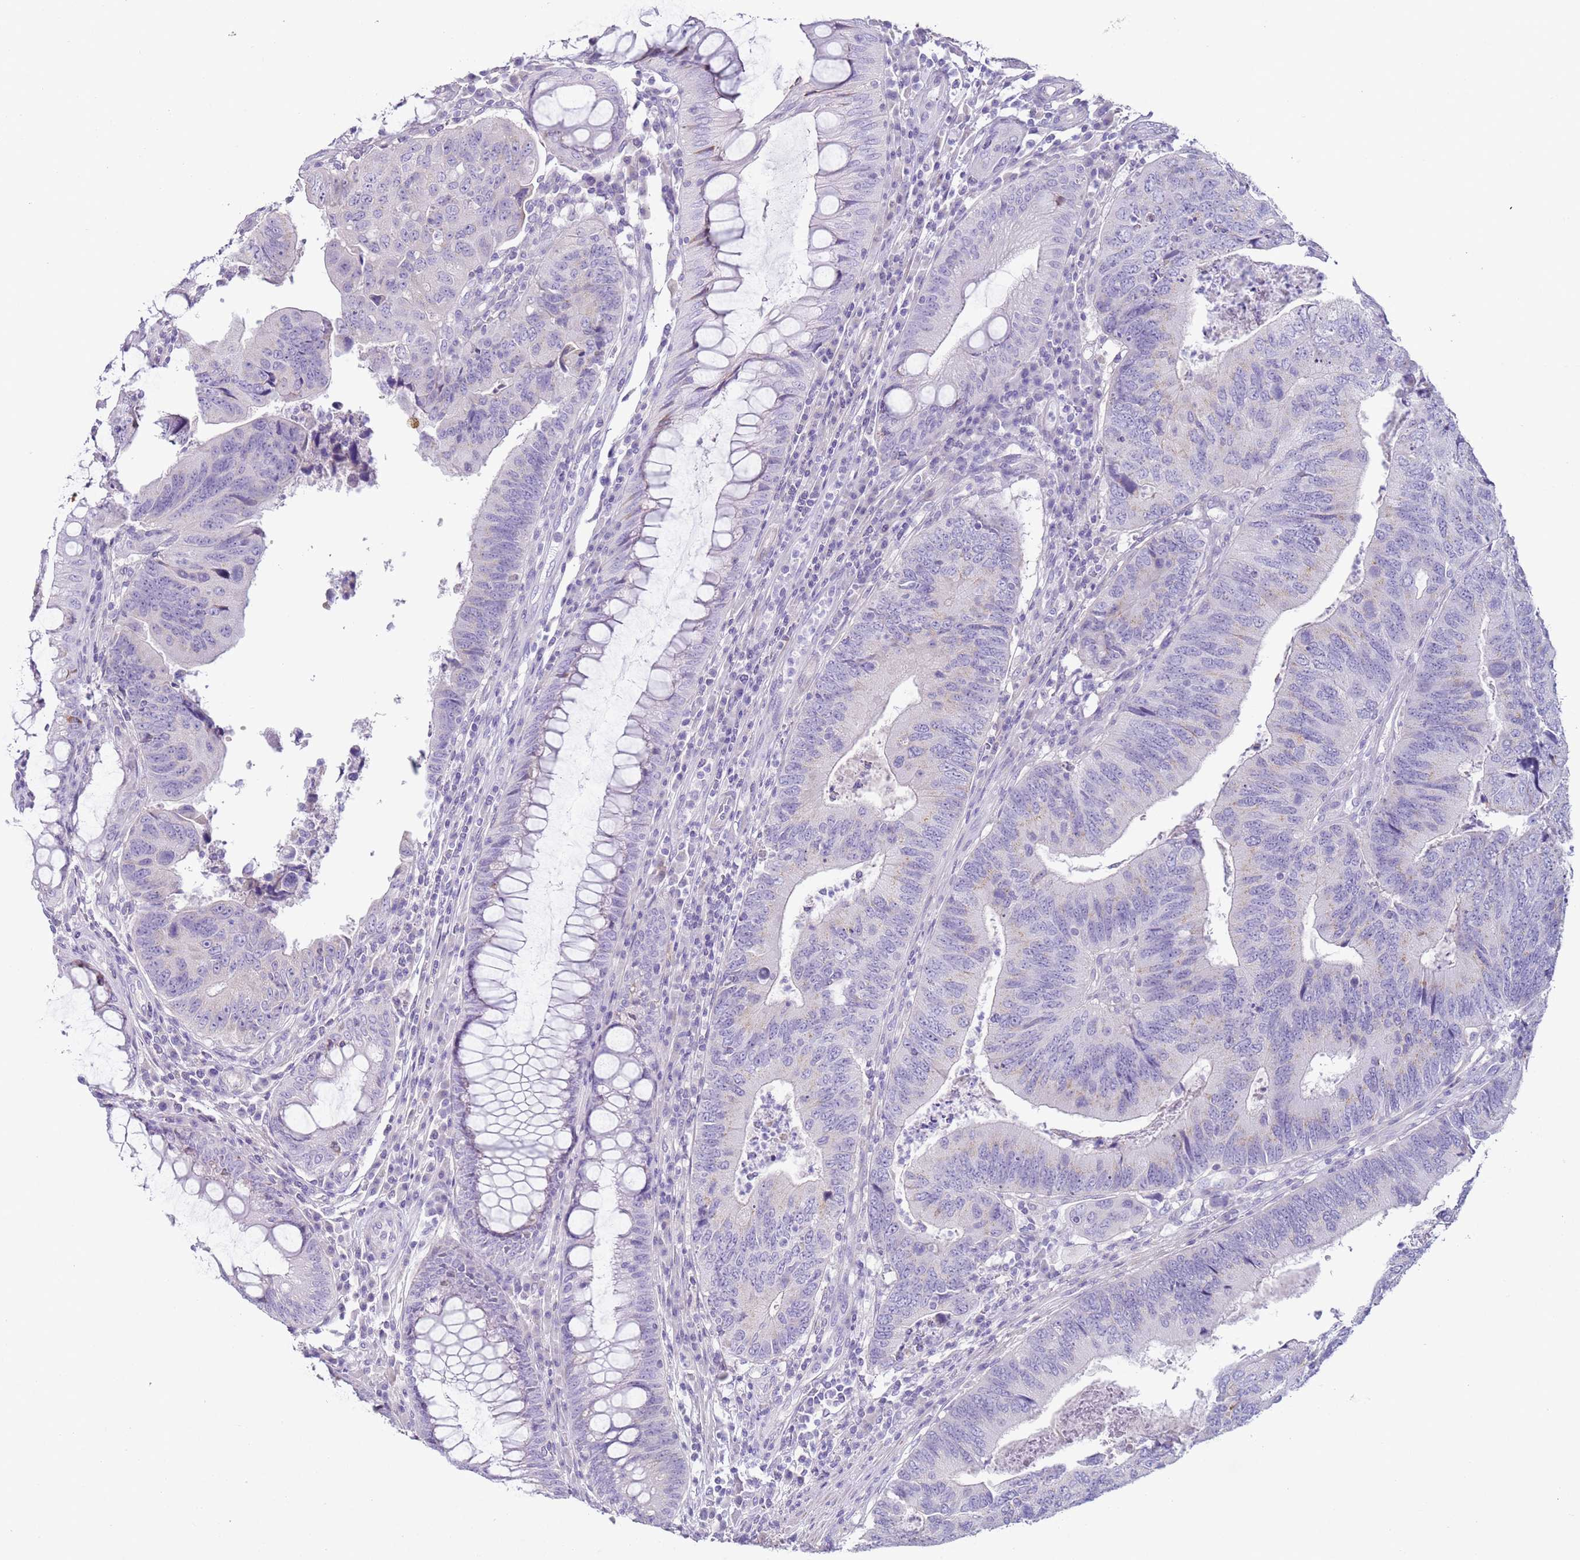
{"staining": {"intensity": "negative", "quantity": "none", "location": "none"}, "tissue": "colorectal cancer", "cell_type": "Tumor cells", "image_type": "cancer", "snomed": [{"axis": "morphology", "description": "Adenocarcinoma, NOS"}, {"axis": "topography", "description": "Colon"}], "caption": "The IHC micrograph has no significant expression in tumor cells of adenocarcinoma (colorectal) tissue.", "gene": "NPAP1", "patient": {"sex": "female", "age": 67}}